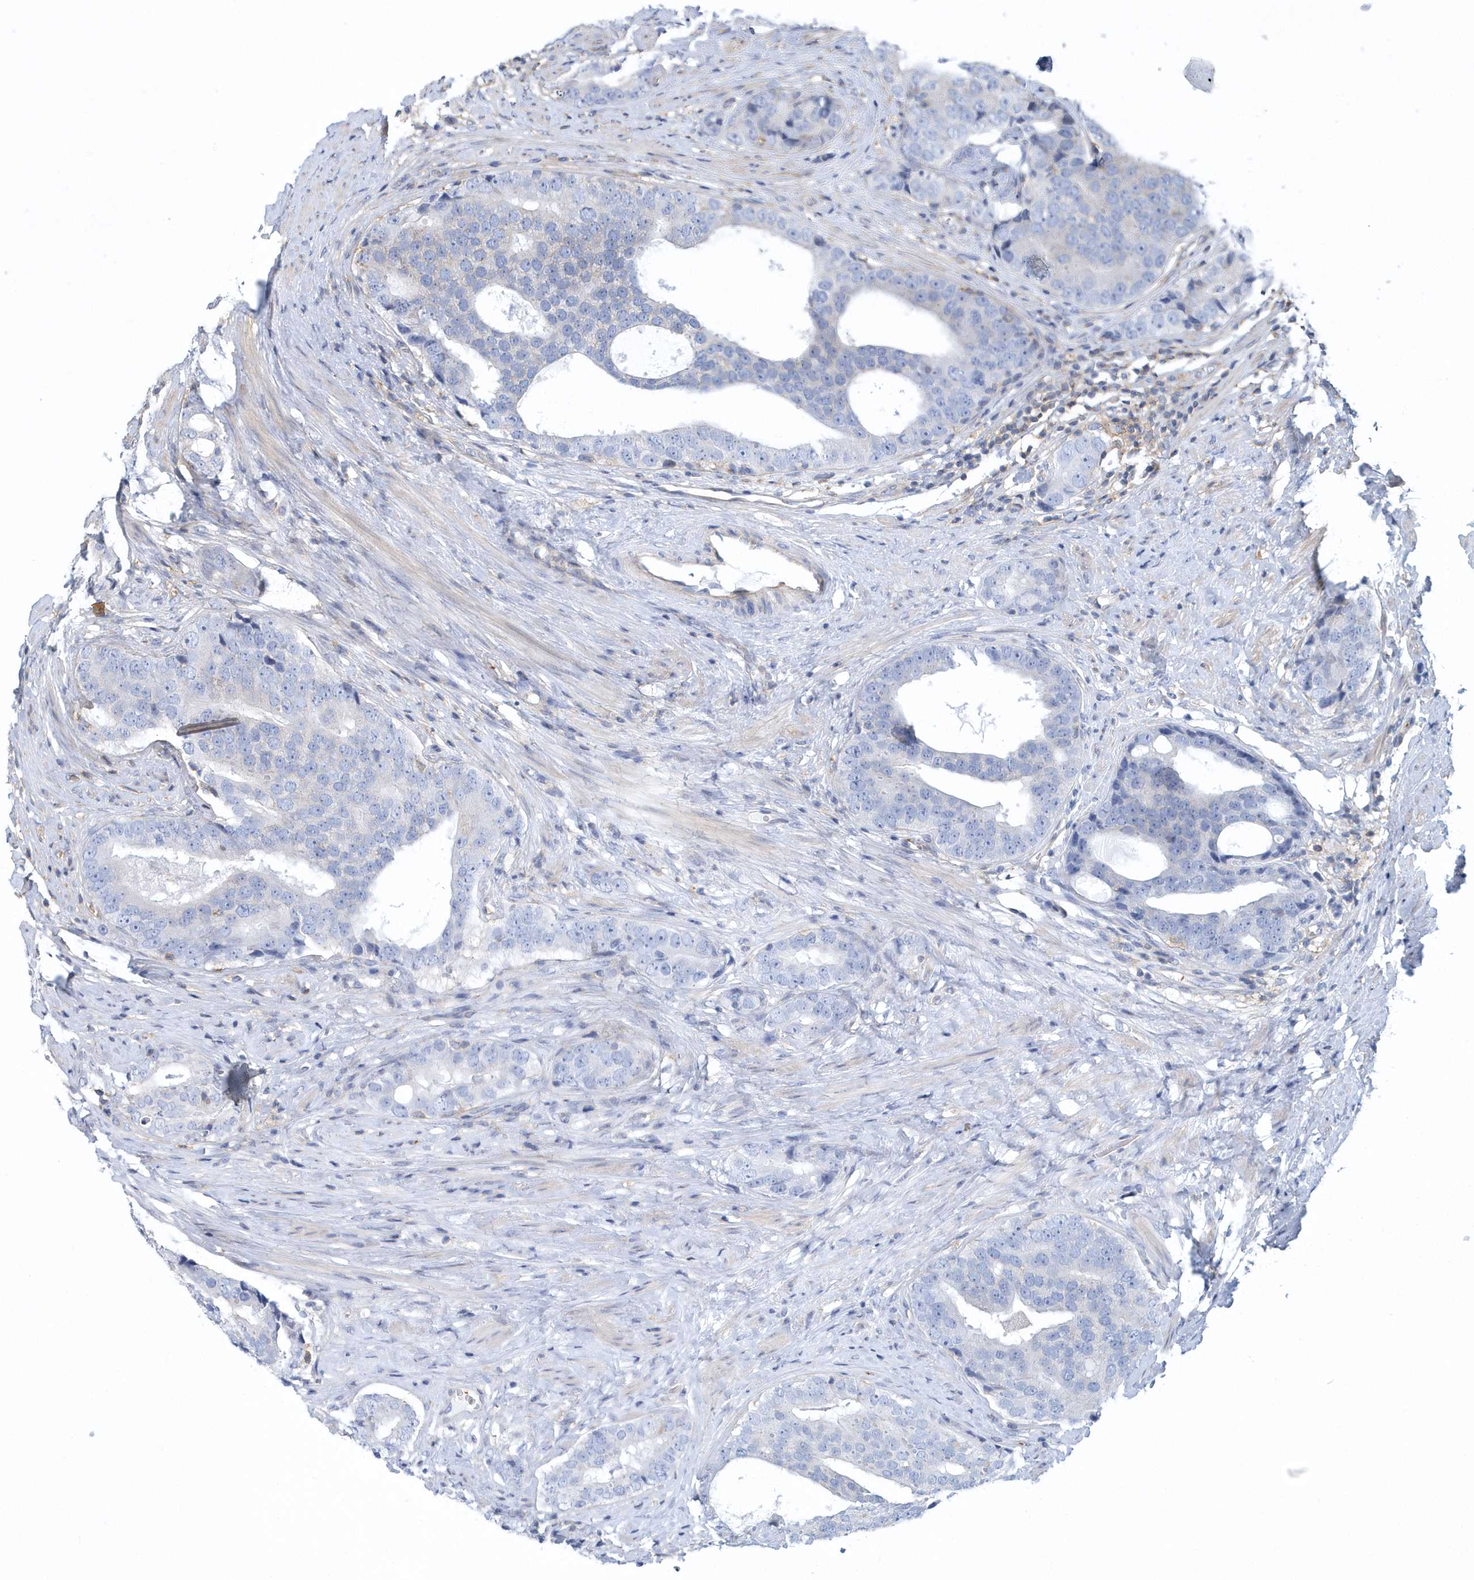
{"staining": {"intensity": "negative", "quantity": "none", "location": "none"}, "tissue": "prostate cancer", "cell_type": "Tumor cells", "image_type": "cancer", "snomed": [{"axis": "morphology", "description": "Adenocarcinoma, High grade"}, {"axis": "topography", "description": "Prostate"}], "caption": "The IHC photomicrograph has no significant staining in tumor cells of prostate high-grade adenocarcinoma tissue.", "gene": "ARAP2", "patient": {"sex": "male", "age": 56}}